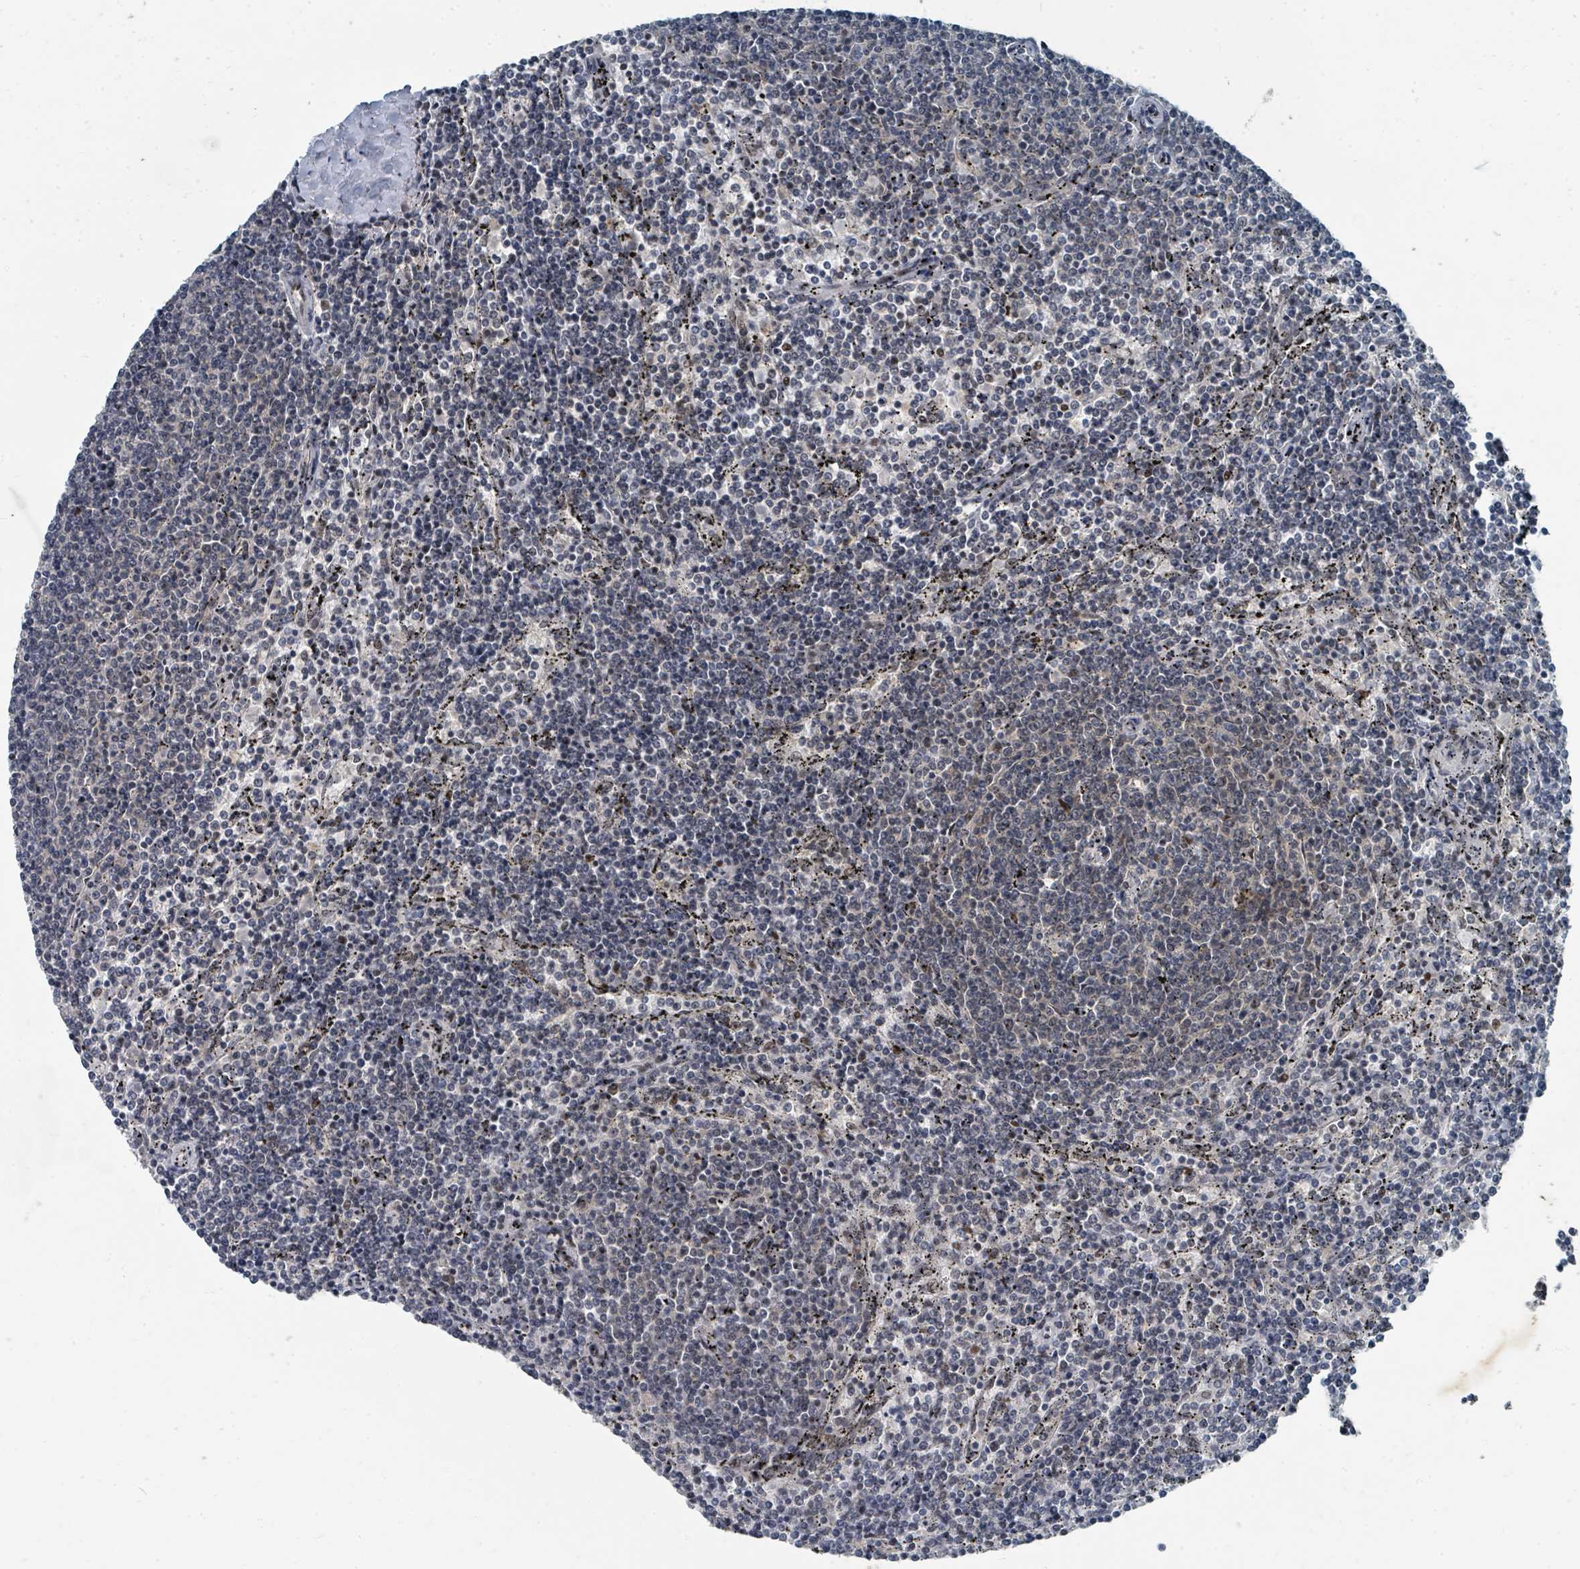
{"staining": {"intensity": "negative", "quantity": "none", "location": "none"}, "tissue": "lymphoma", "cell_type": "Tumor cells", "image_type": "cancer", "snomed": [{"axis": "morphology", "description": "Malignant lymphoma, non-Hodgkin's type, Low grade"}, {"axis": "topography", "description": "Spleen"}], "caption": "Micrograph shows no protein expression in tumor cells of lymphoma tissue. (DAB IHC visualized using brightfield microscopy, high magnification).", "gene": "UCK1", "patient": {"sex": "female", "age": 50}}